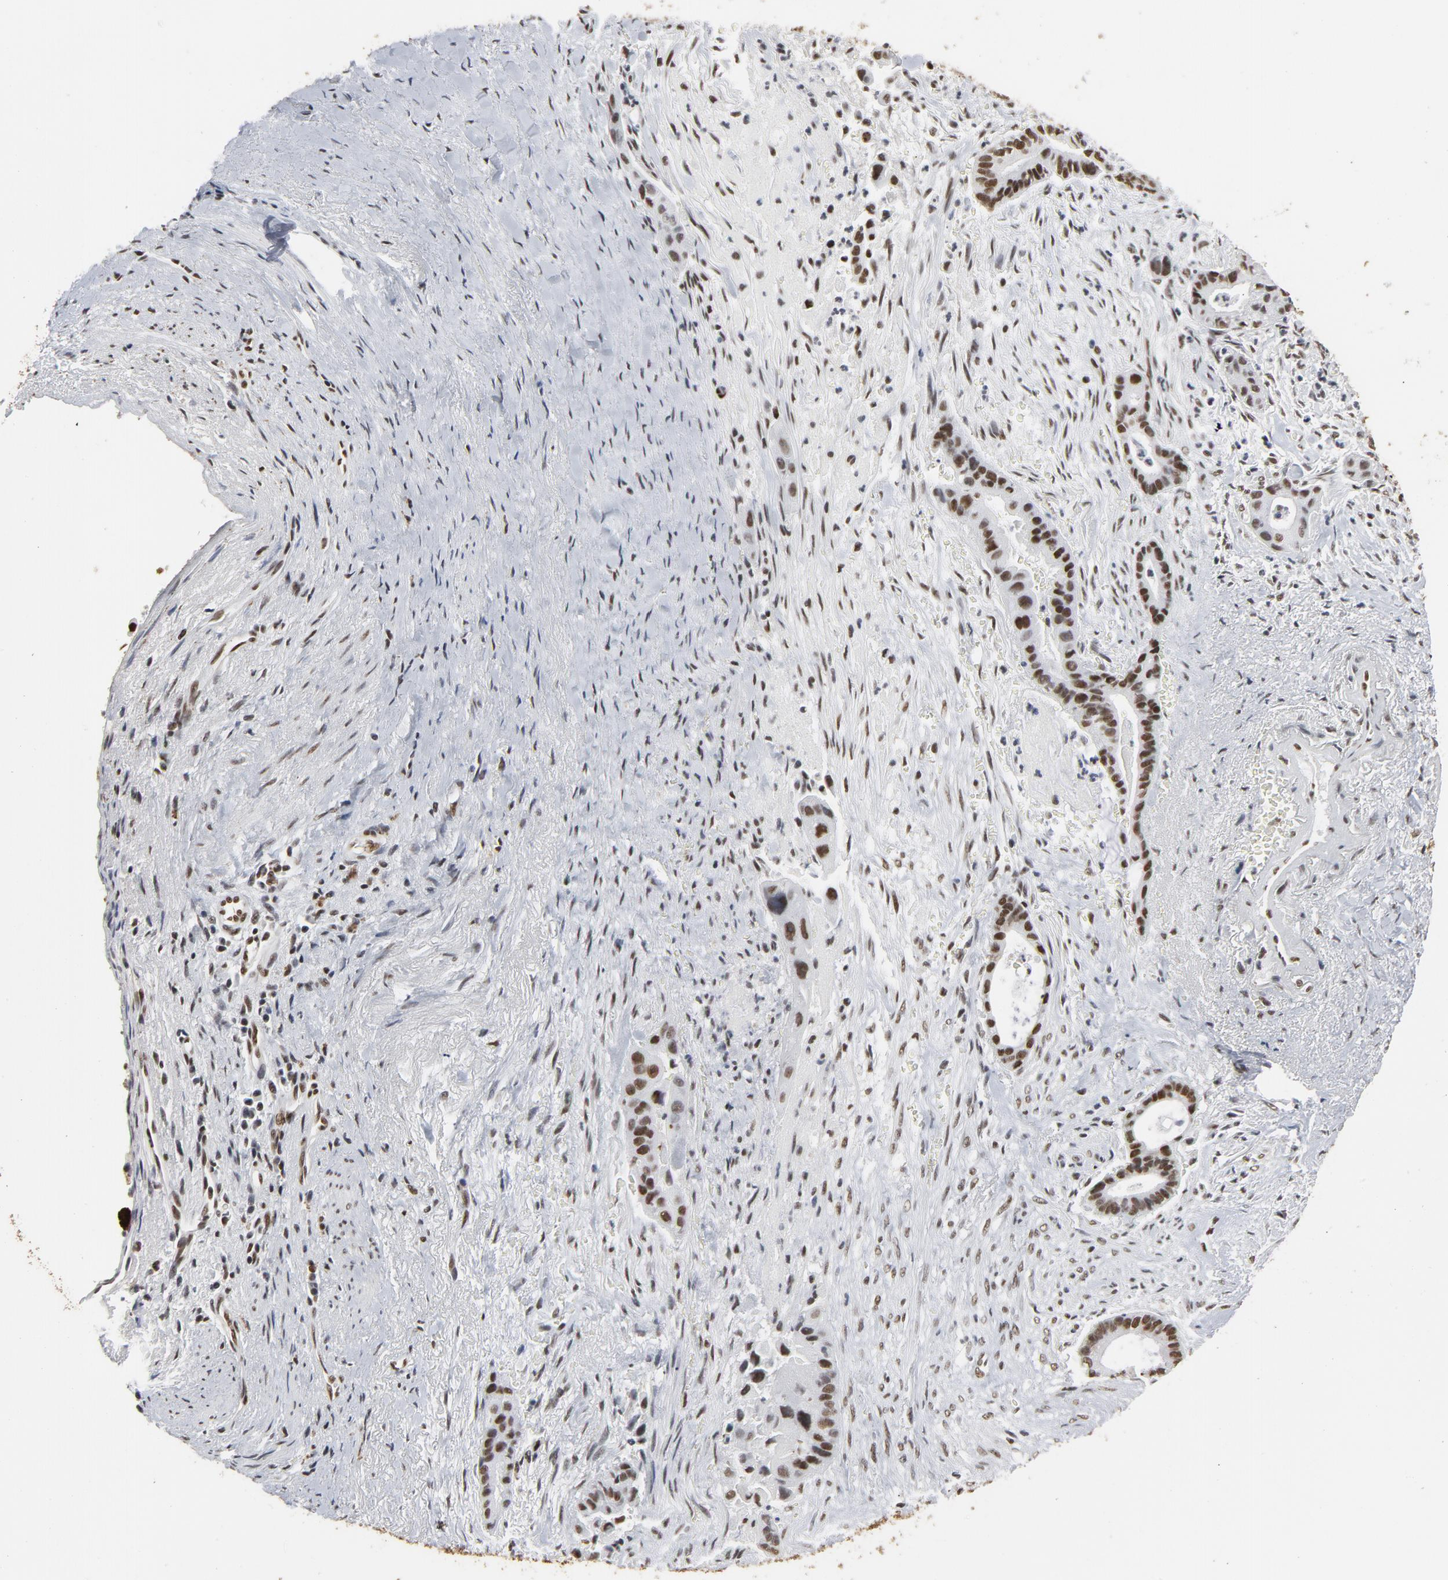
{"staining": {"intensity": "strong", "quantity": ">75%", "location": "nuclear"}, "tissue": "liver cancer", "cell_type": "Tumor cells", "image_type": "cancer", "snomed": [{"axis": "morphology", "description": "Cholangiocarcinoma"}, {"axis": "topography", "description": "Liver"}], "caption": "Cholangiocarcinoma (liver) stained for a protein (brown) reveals strong nuclear positive staining in approximately >75% of tumor cells.", "gene": "MRE11", "patient": {"sex": "female", "age": 55}}